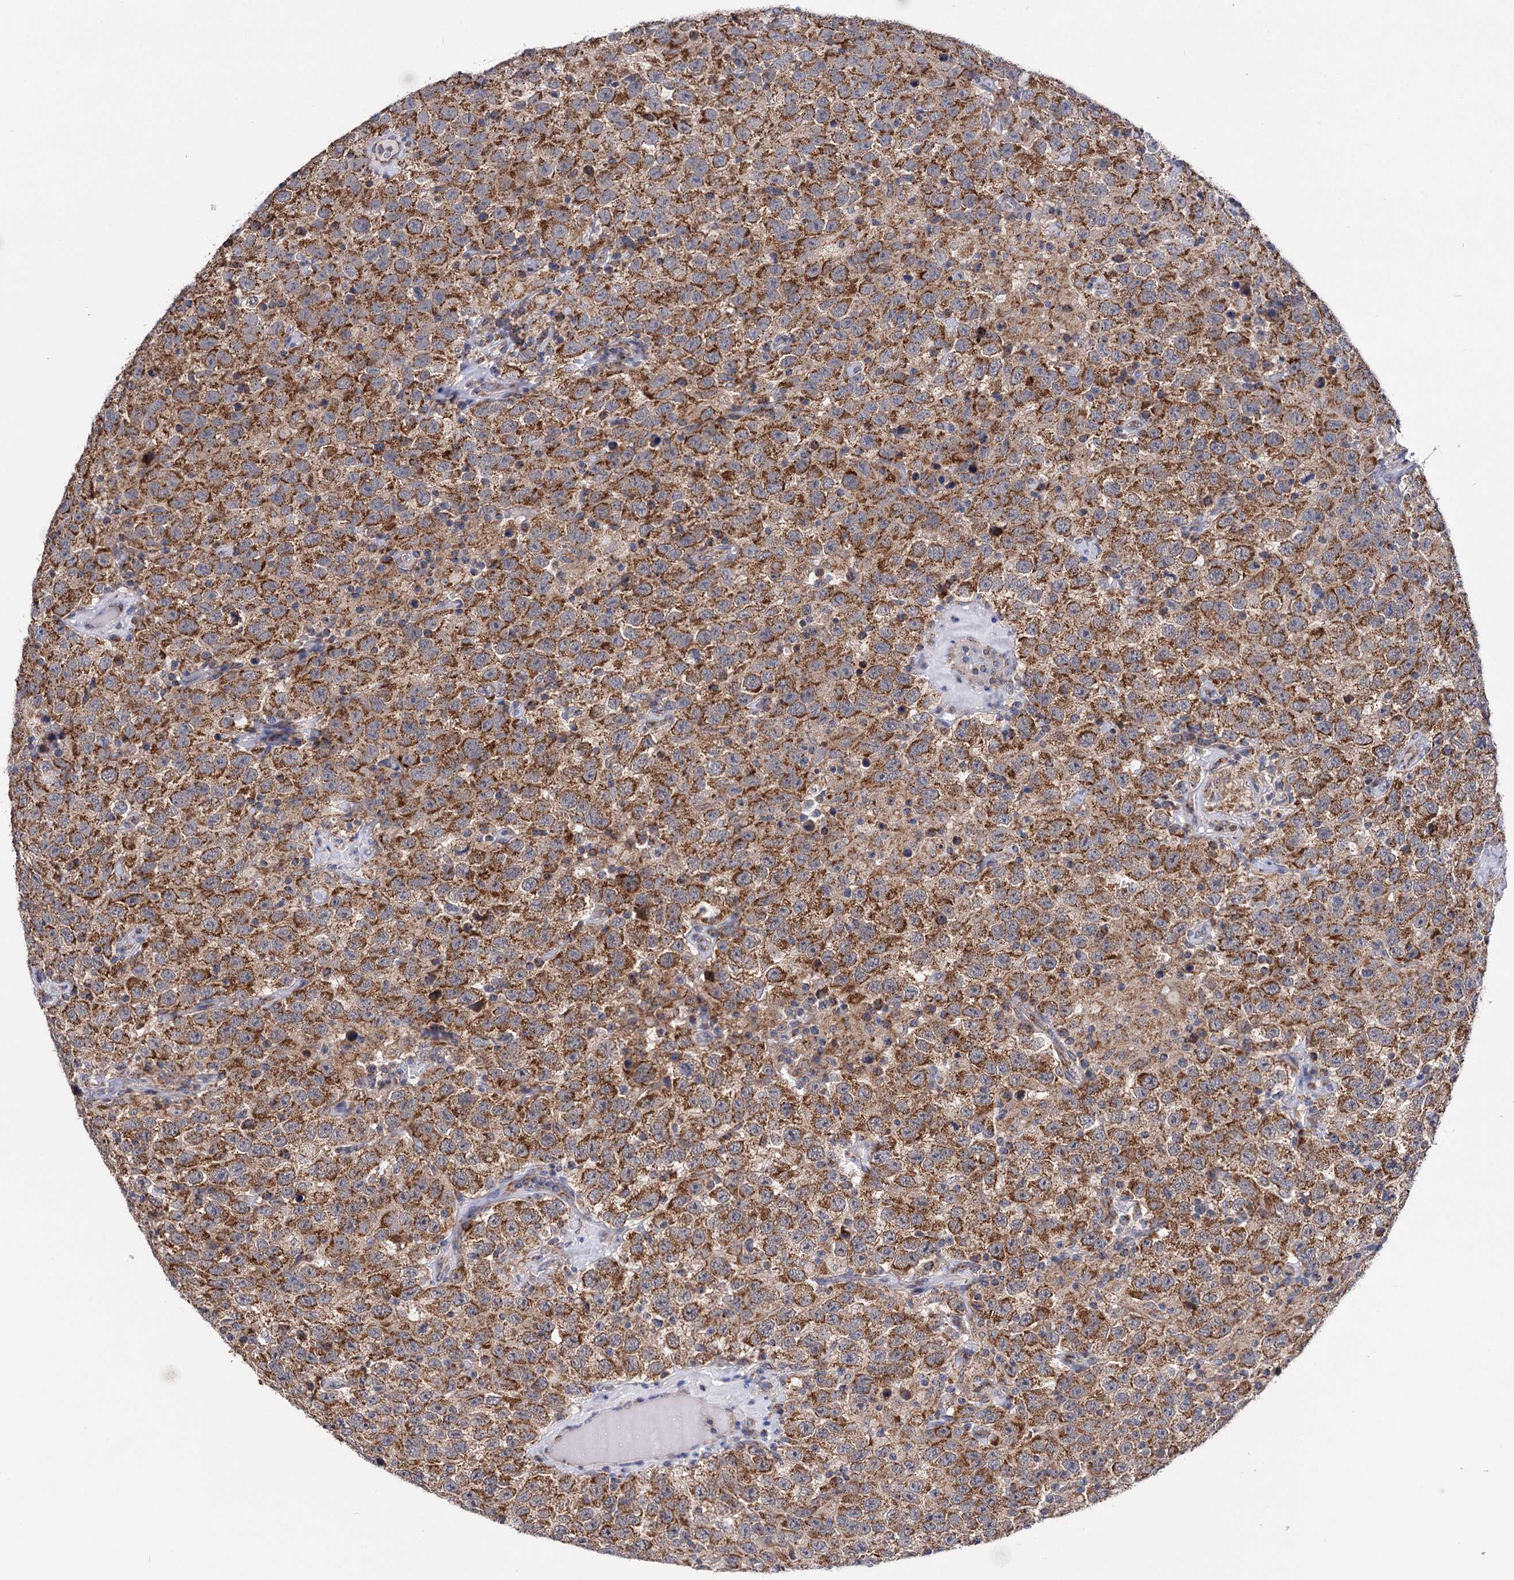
{"staining": {"intensity": "strong", "quantity": ">75%", "location": "cytoplasmic/membranous"}, "tissue": "testis cancer", "cell_type": "Tumor cells", "image_type": "cancer", "snomed": [{"axis": "morphology", "description": "Seminoma, NOS"}, {"axis": "topography", "description": "Testis"}], "caption": "Strong cytoplasmic/membranous positivity for a protein is present in about >75% of tumor cells of seminoma (testis) using immunohistochemistry (IHC).", "gene": "SUCLA2", "patient": {"sex": "male", "age": 41}}